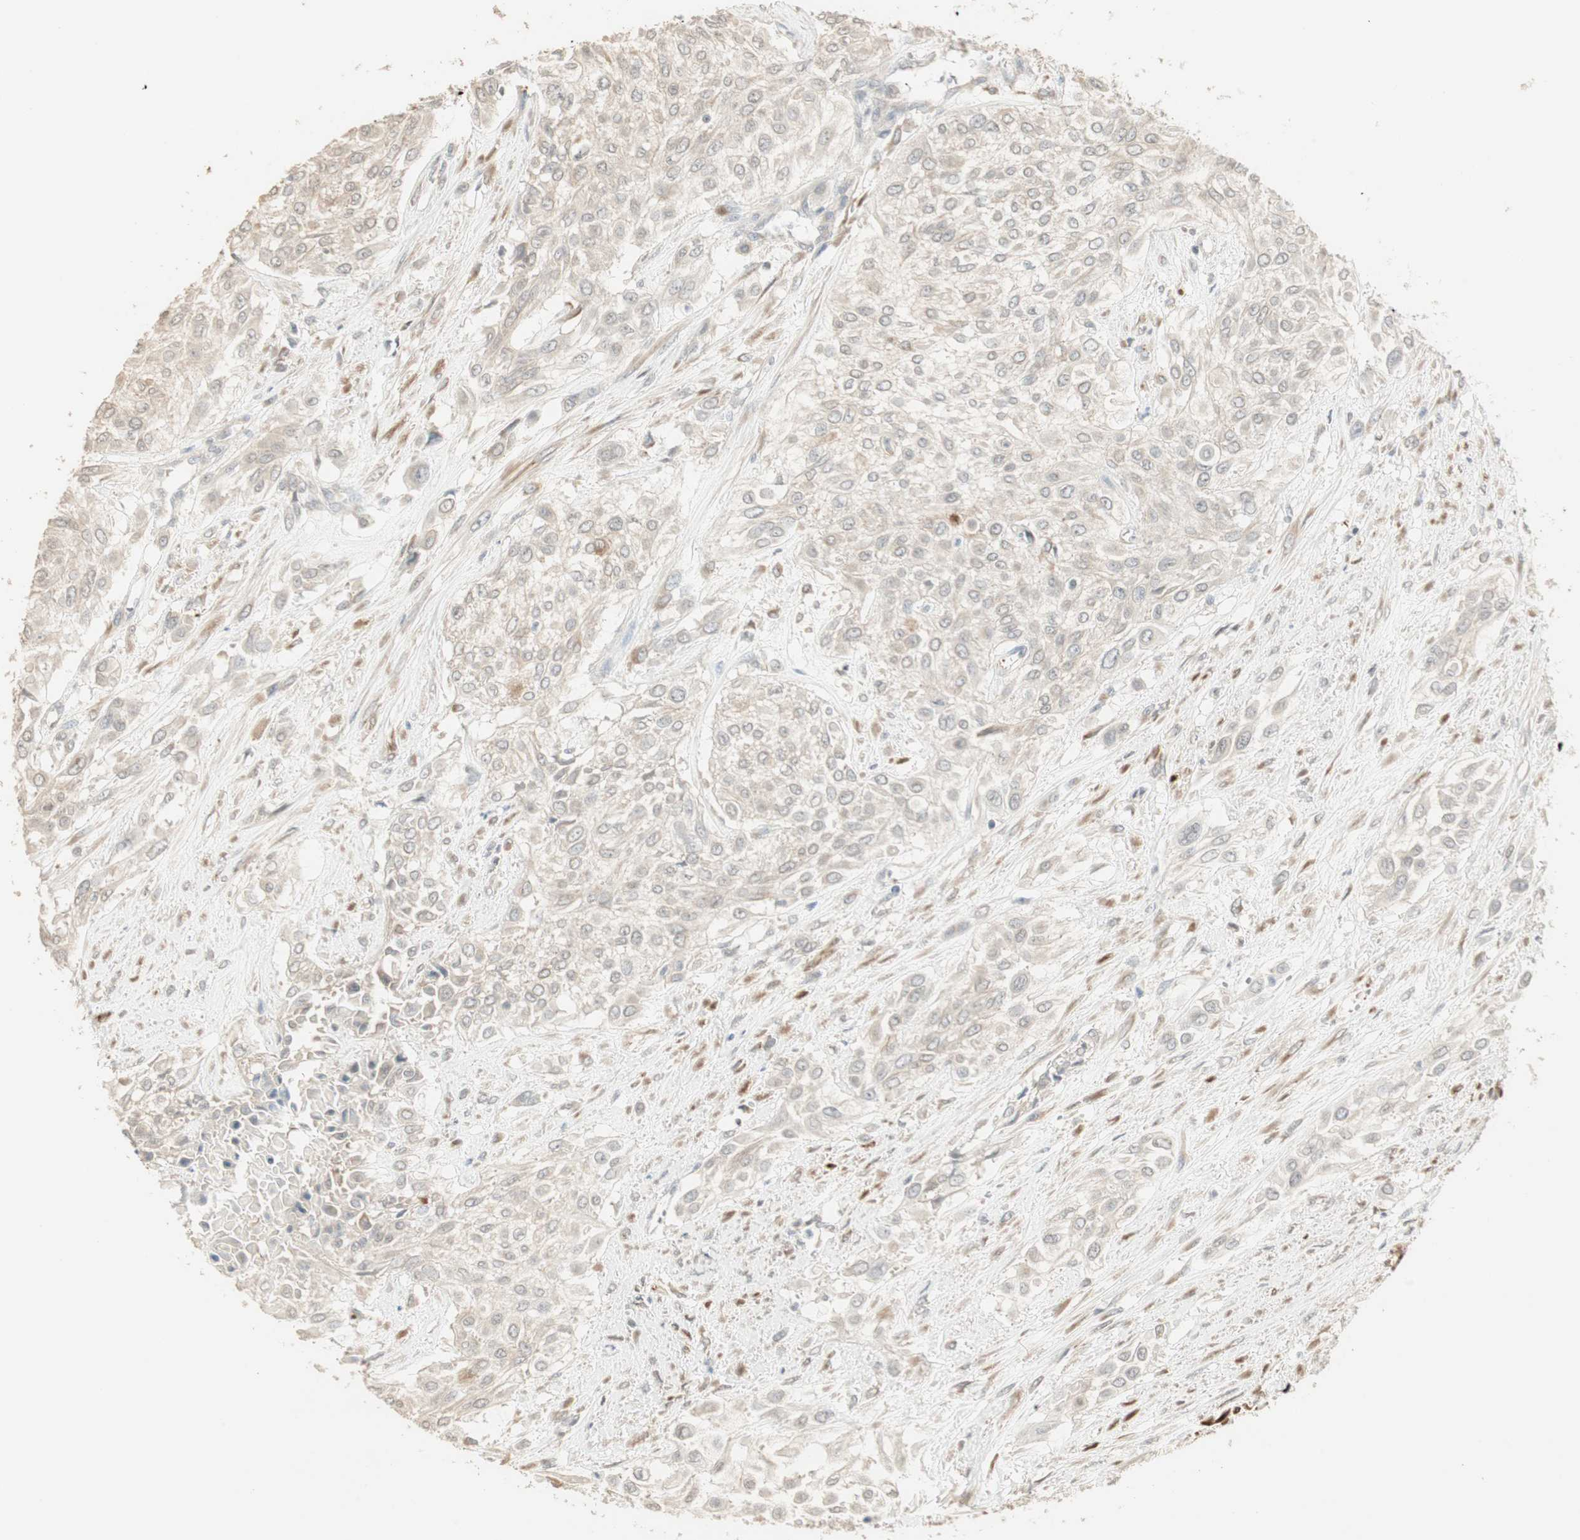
{"staining": {"intensity": "weak", "quantity": "<25%", "location": "cytoplasmic/membranous"}, "tissue": "urothelial cancer", "cell_type": "Tumor cells", "image_type": "cancer", "snomed": [{"axis": "morphology", "description": "Urothelial carcinoma, High grade"}, {"axis": "topography", "description": "Urinary bladder"}], "caption": "IHC micrograph of neoplastic tissue: high-grade urothelial carcinoma stained with DAB (3,3'-diaminobenzidine) displays no significant protein expression in tumor cells. Brightfield microscopy of IHC stained with DAB (3,3'-diaminobenzidine) (brown) and hematoxylin (blue), captured at high magnification.", "gene": "TASOR", "patient": {"sex": "male", "age": 57}}